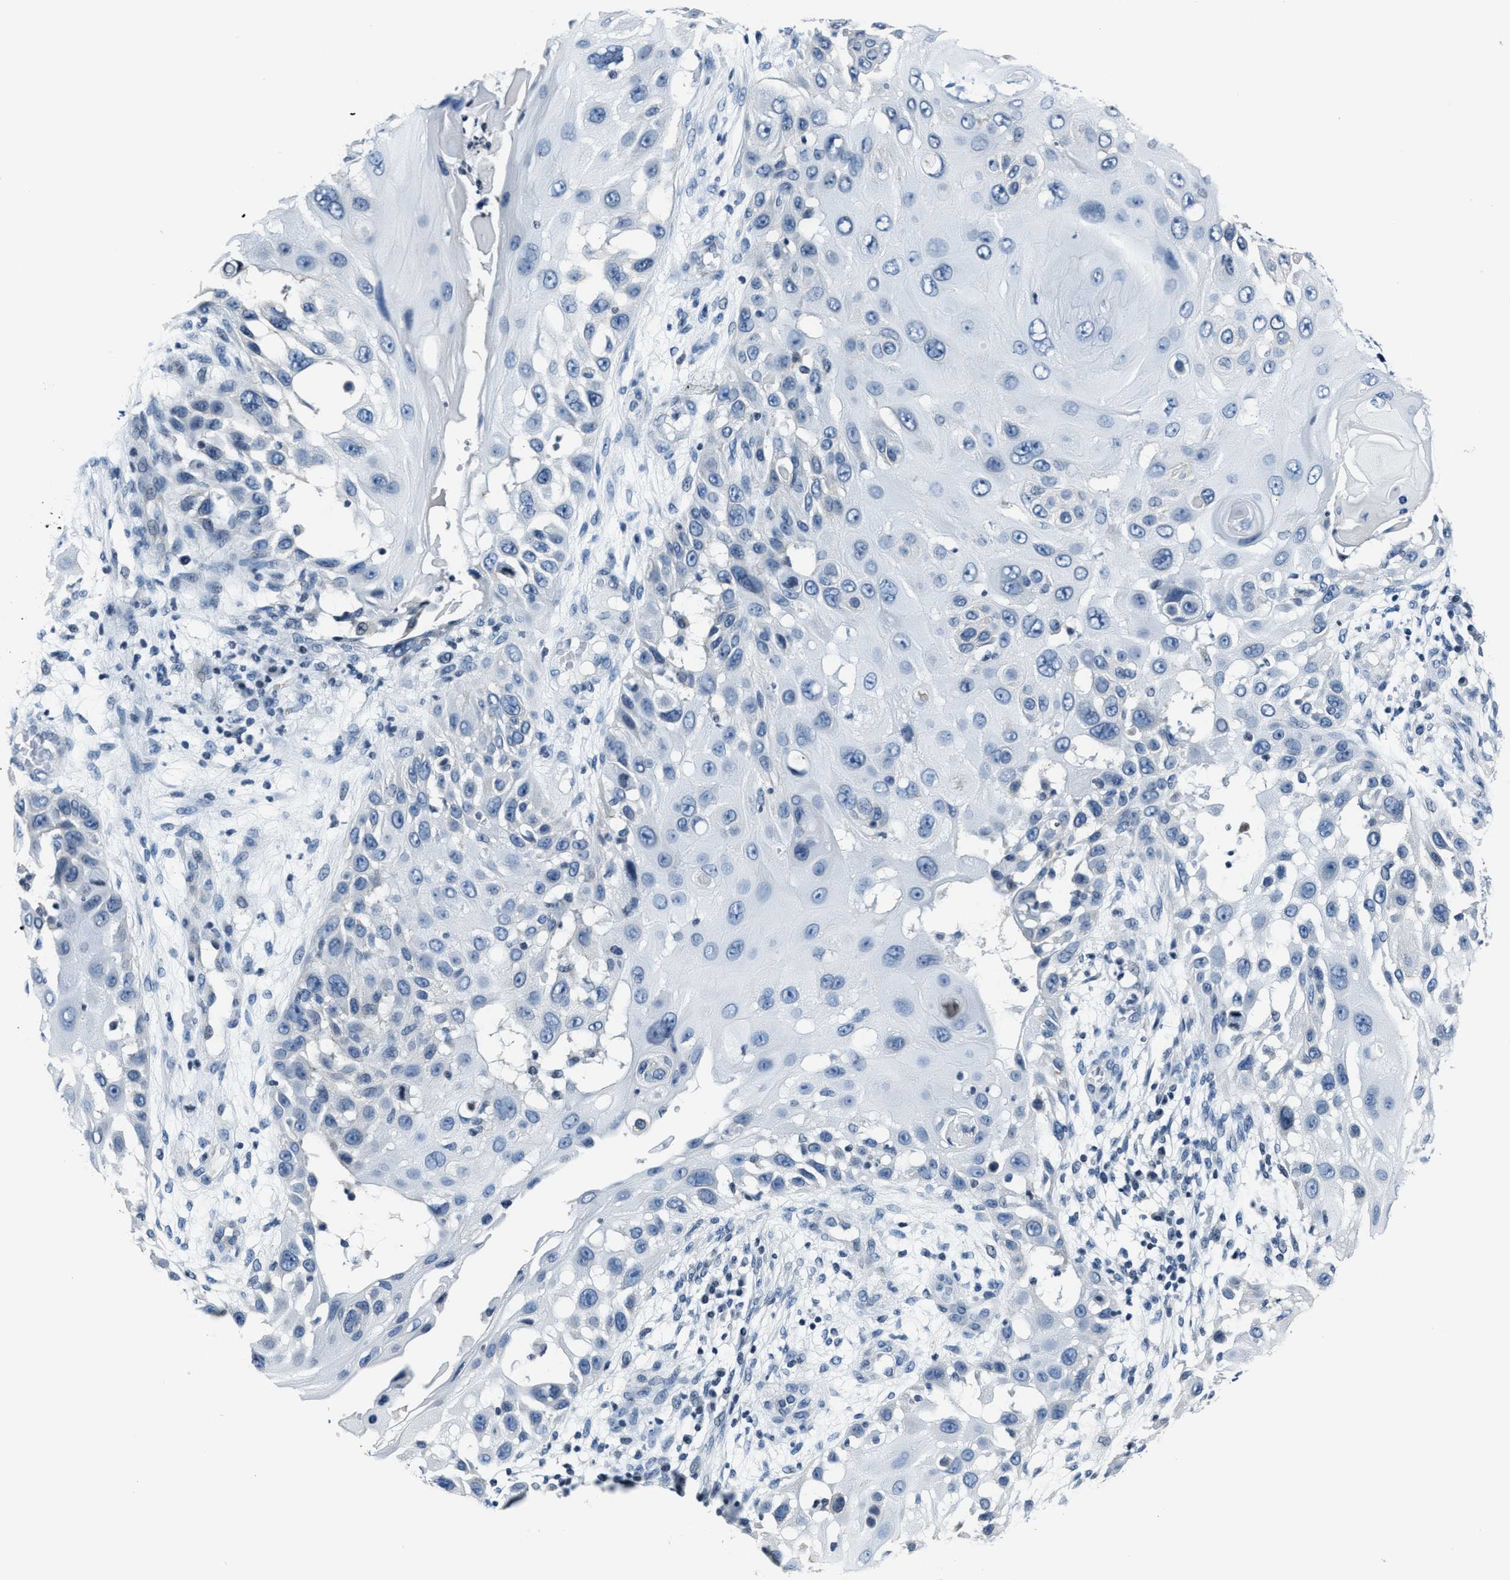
{"staining": {"intensity": "negative", "quantity": "none", "location": "none"}, "tissue": "skin cancer", "cell_type": "Tumor cells", "image_type": "cancer", "snomed": [{"axis": "morphology", "description": "Squamous cell carcinoma, NOS"}, {"axis": "topography", "description": "Skin"}], "caption": "The image demonstrates no significant expression in tumor cells of skin squamous cell carcinoma.", "gene": "ASZ1", "patient": {"sex": "female", "age": 44}}